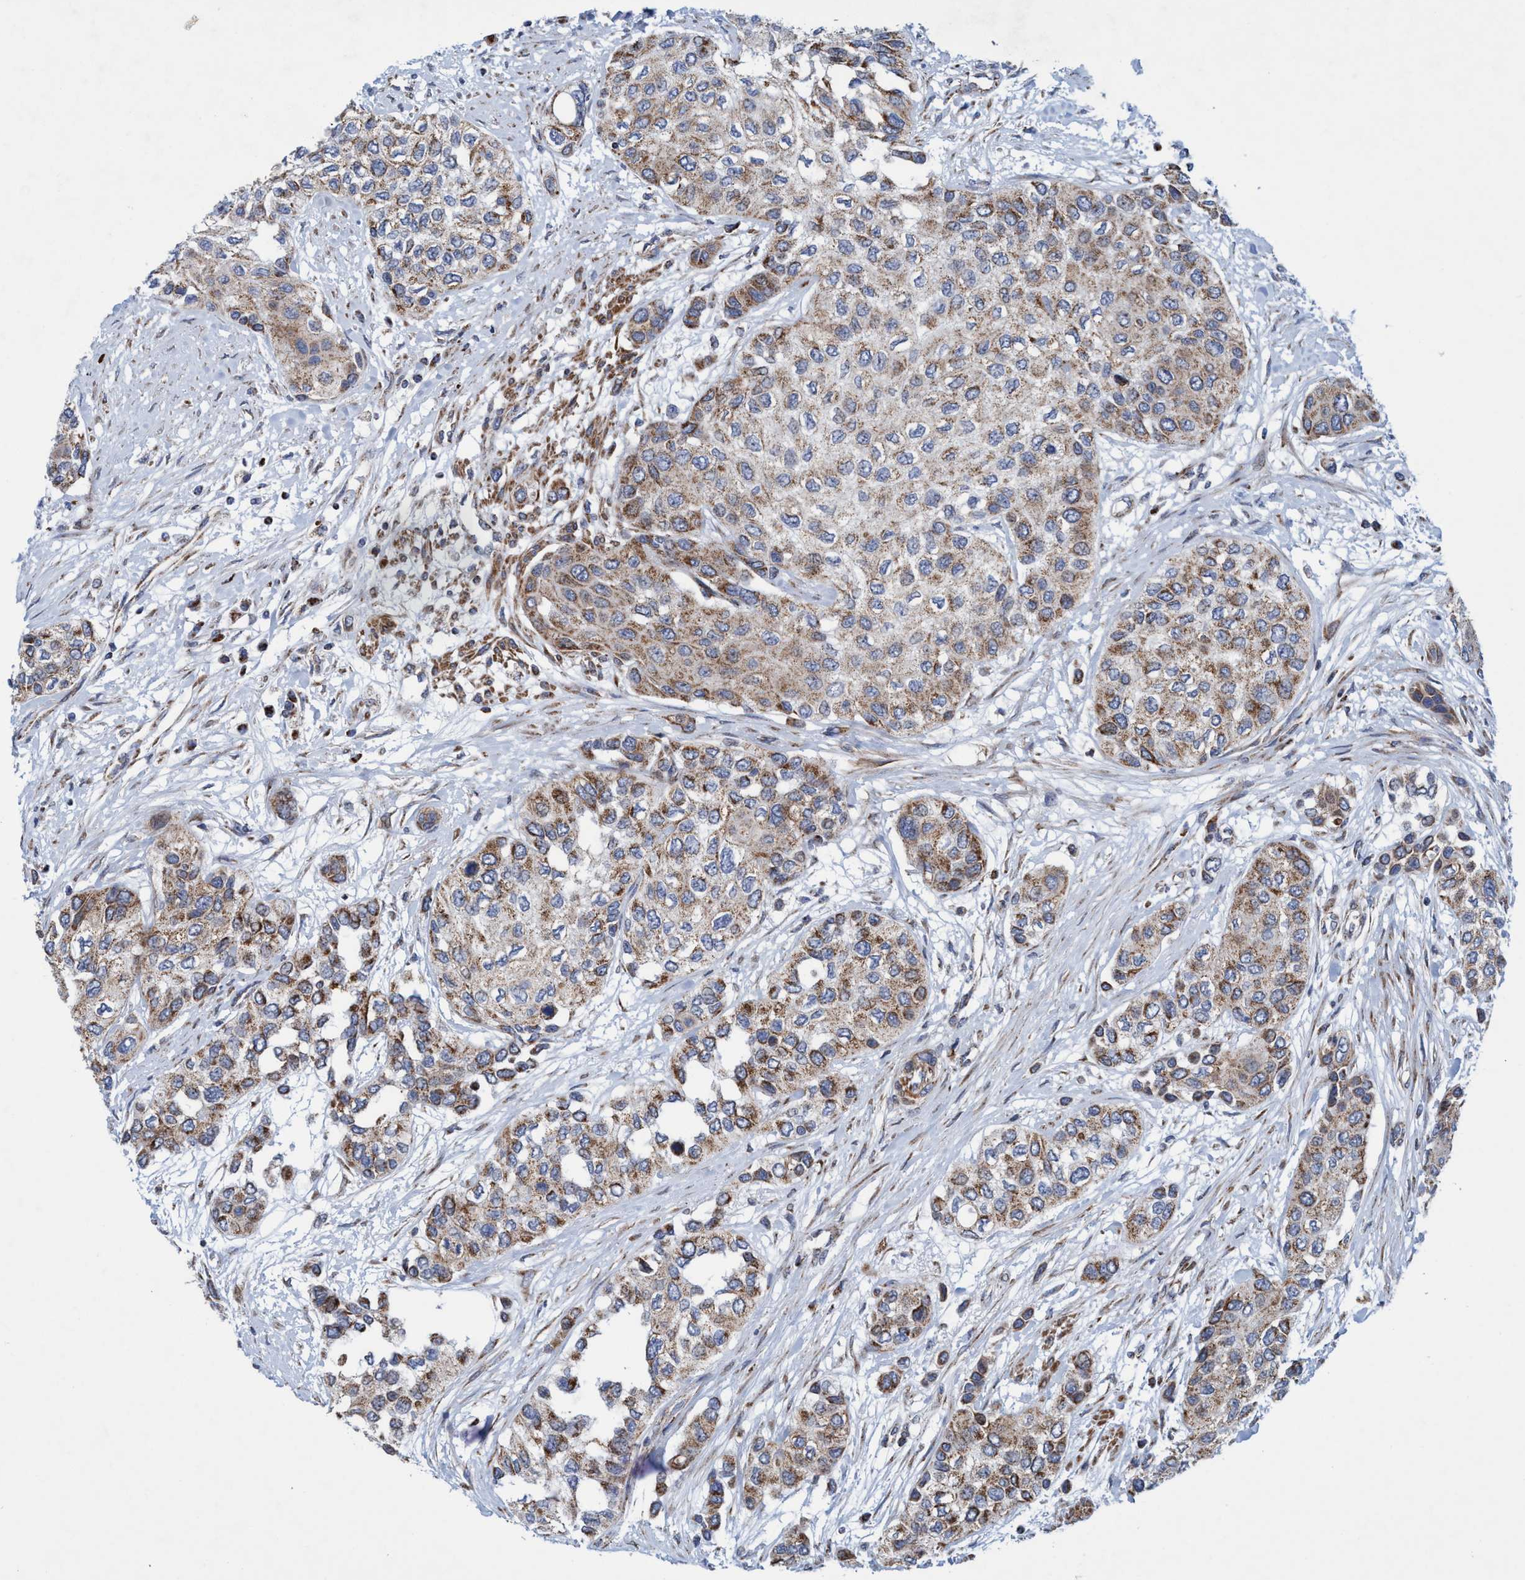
{"staining": {"intensity": "weak", "quantity": ">75%", "location": "cytoplasmic/membranous"}, "tissue": "urothelial cancer", "cell_type": "Tumor cells", "image_type": "cancer", "snomed": [{"axis": "morphology", "description": "Urothelial carcinoma, High grade"}, {"axis": "topography", "description": "Urinary bladder"}], "caption": "IHC staining of high-grade urothelial carcinoma, which displays low levels of weak cytoplasmic/membranous expression in approximately >75% of tumor cells indicating weak cytoplasmic/membranous protein staining. The staining was performed using DAB (brown) for protein detection and nuclei were counterstained in hematoxylin (blue).", "gene": "POLR1F", "patient": {"sex": "female", "age": 56}}